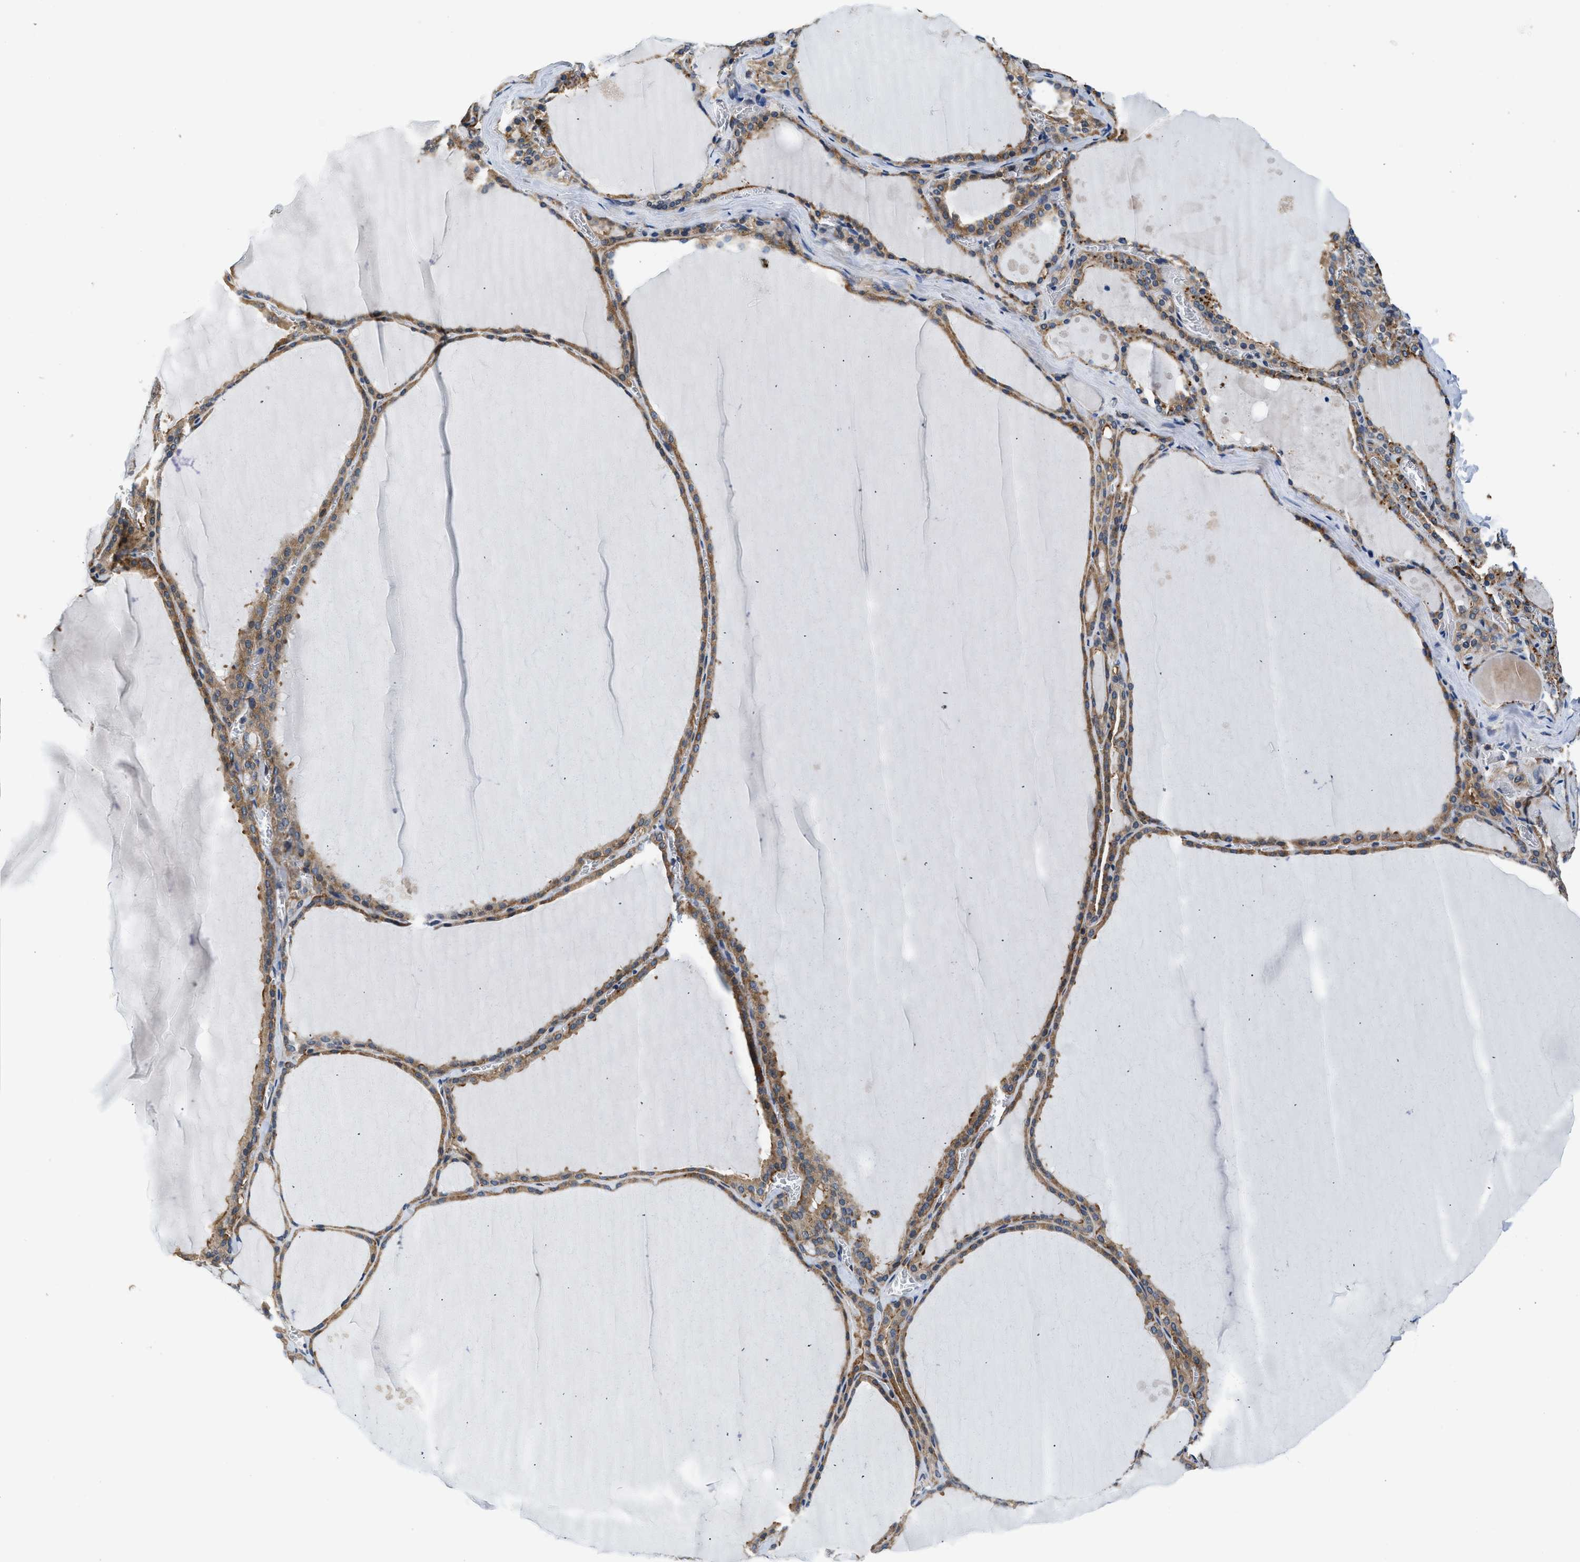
{"staining": {"intensity": "moderate", "quantity": ">75%", "location": "cytoplasmic/membranous"}, "tissue": "thyroid gland", "cell_type": "Glandular cells", "image_type": "normal", "snomed": [{"axis": "morphology", "description": "Normal tissue, NOS"}, {"axis": "topography", "description": "Thyroid gland"}], "caption": "This is a micrograph of immunohistochemistry staining of normal thyroid gland, which shows moderate staining in the cytoplasmic/membranous of glandular cells.", "gene": "PA2G4", "patient": {"sex": "male", "age": 56}}